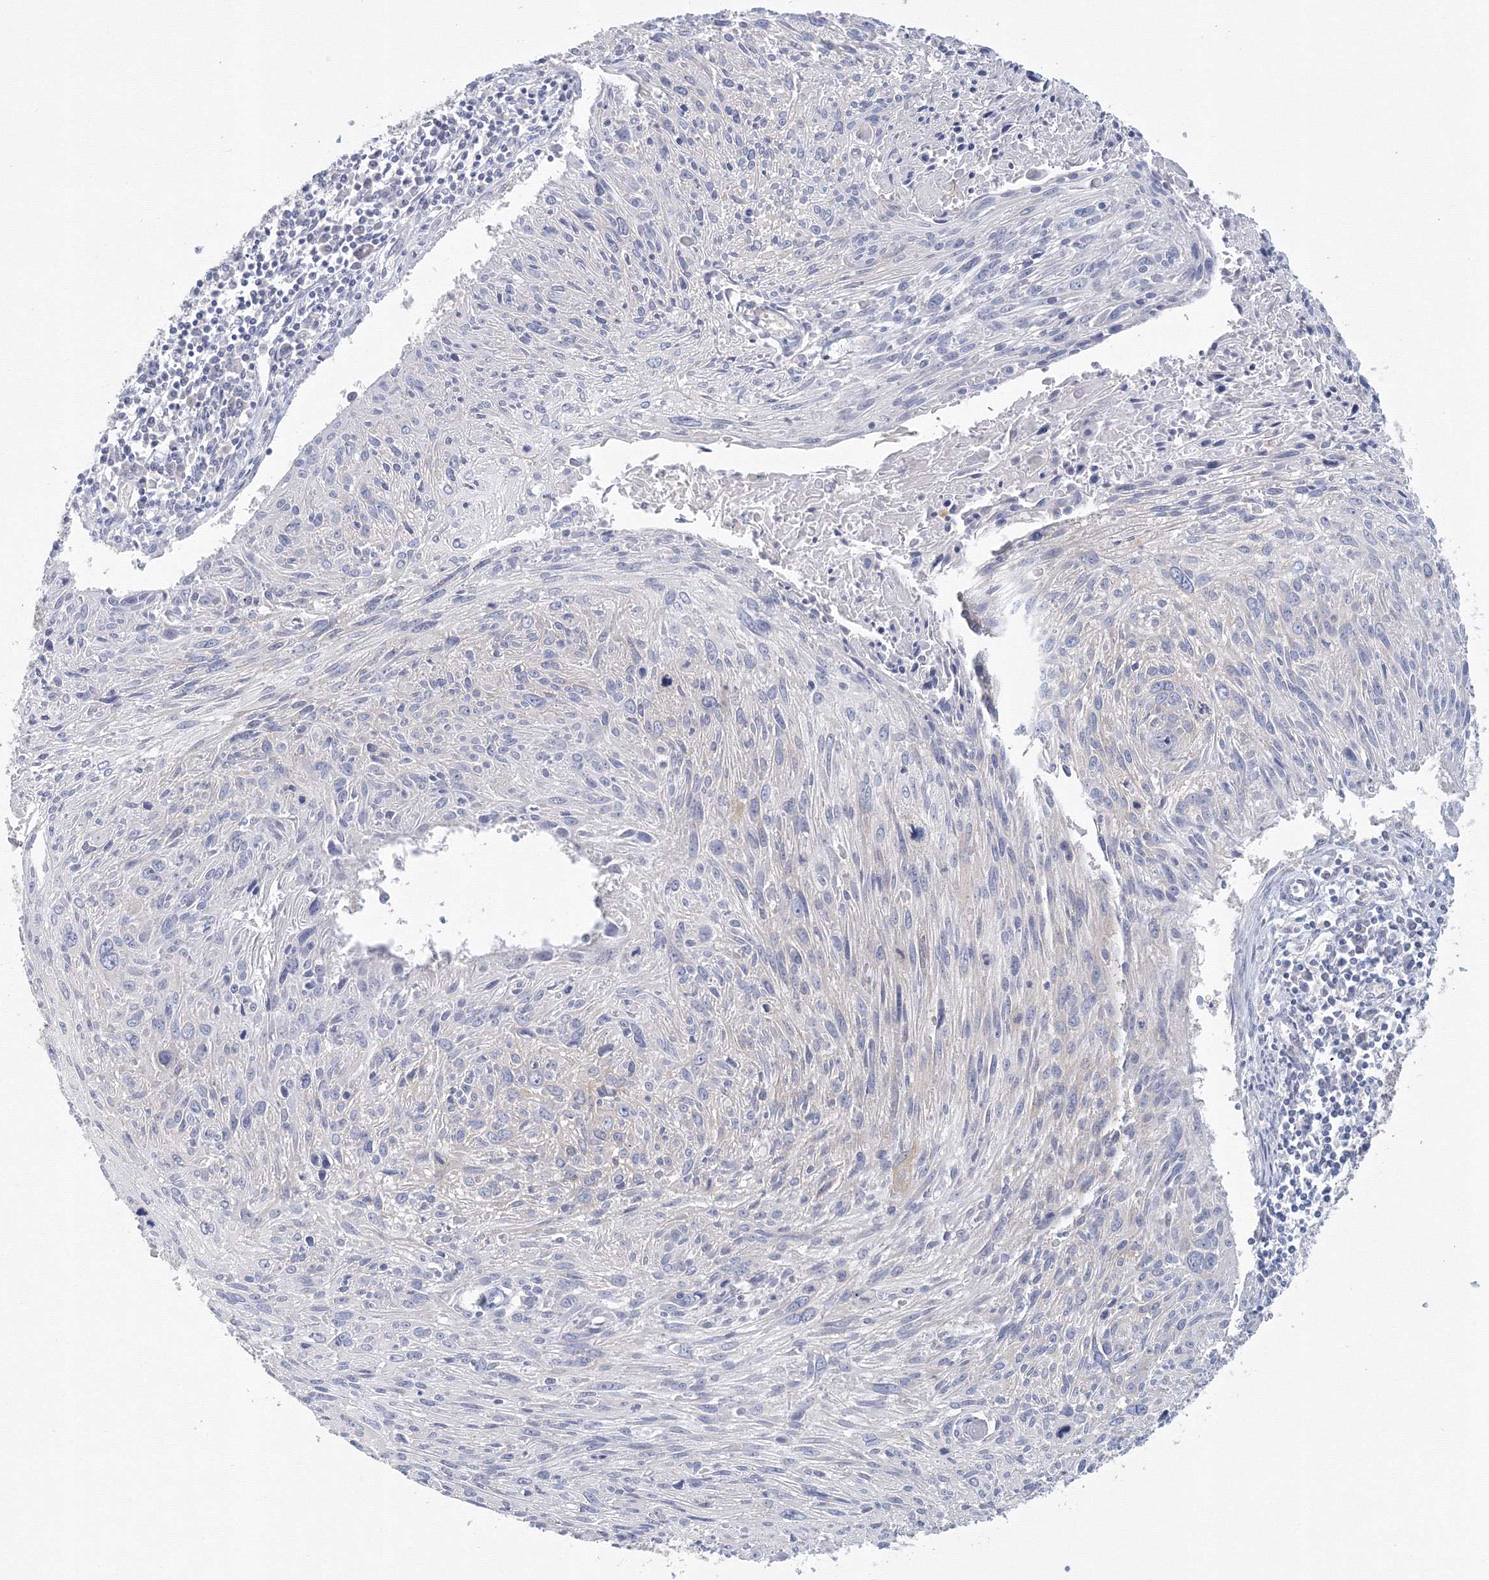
{"staining": {"intensity": "negative", "quantity": "none", "location": "none"}, "tissue": "cervical cancer", "cell_type": "Tumor cells", "image_type": "cancer", "snomed": [{"axis": "morphology", "description": "Squamous cell carcinoma, NOS"}, {"axis": "topography", "description": "Cervix"}], "caption": "A high-resolution micrograph shows immunohistochemistry staining of squamous cell carcinoma (cervical), which displays no significant expression in tumor cells.", "gene": "TACC2", "patient": {"sex": "female", "age": 51}}